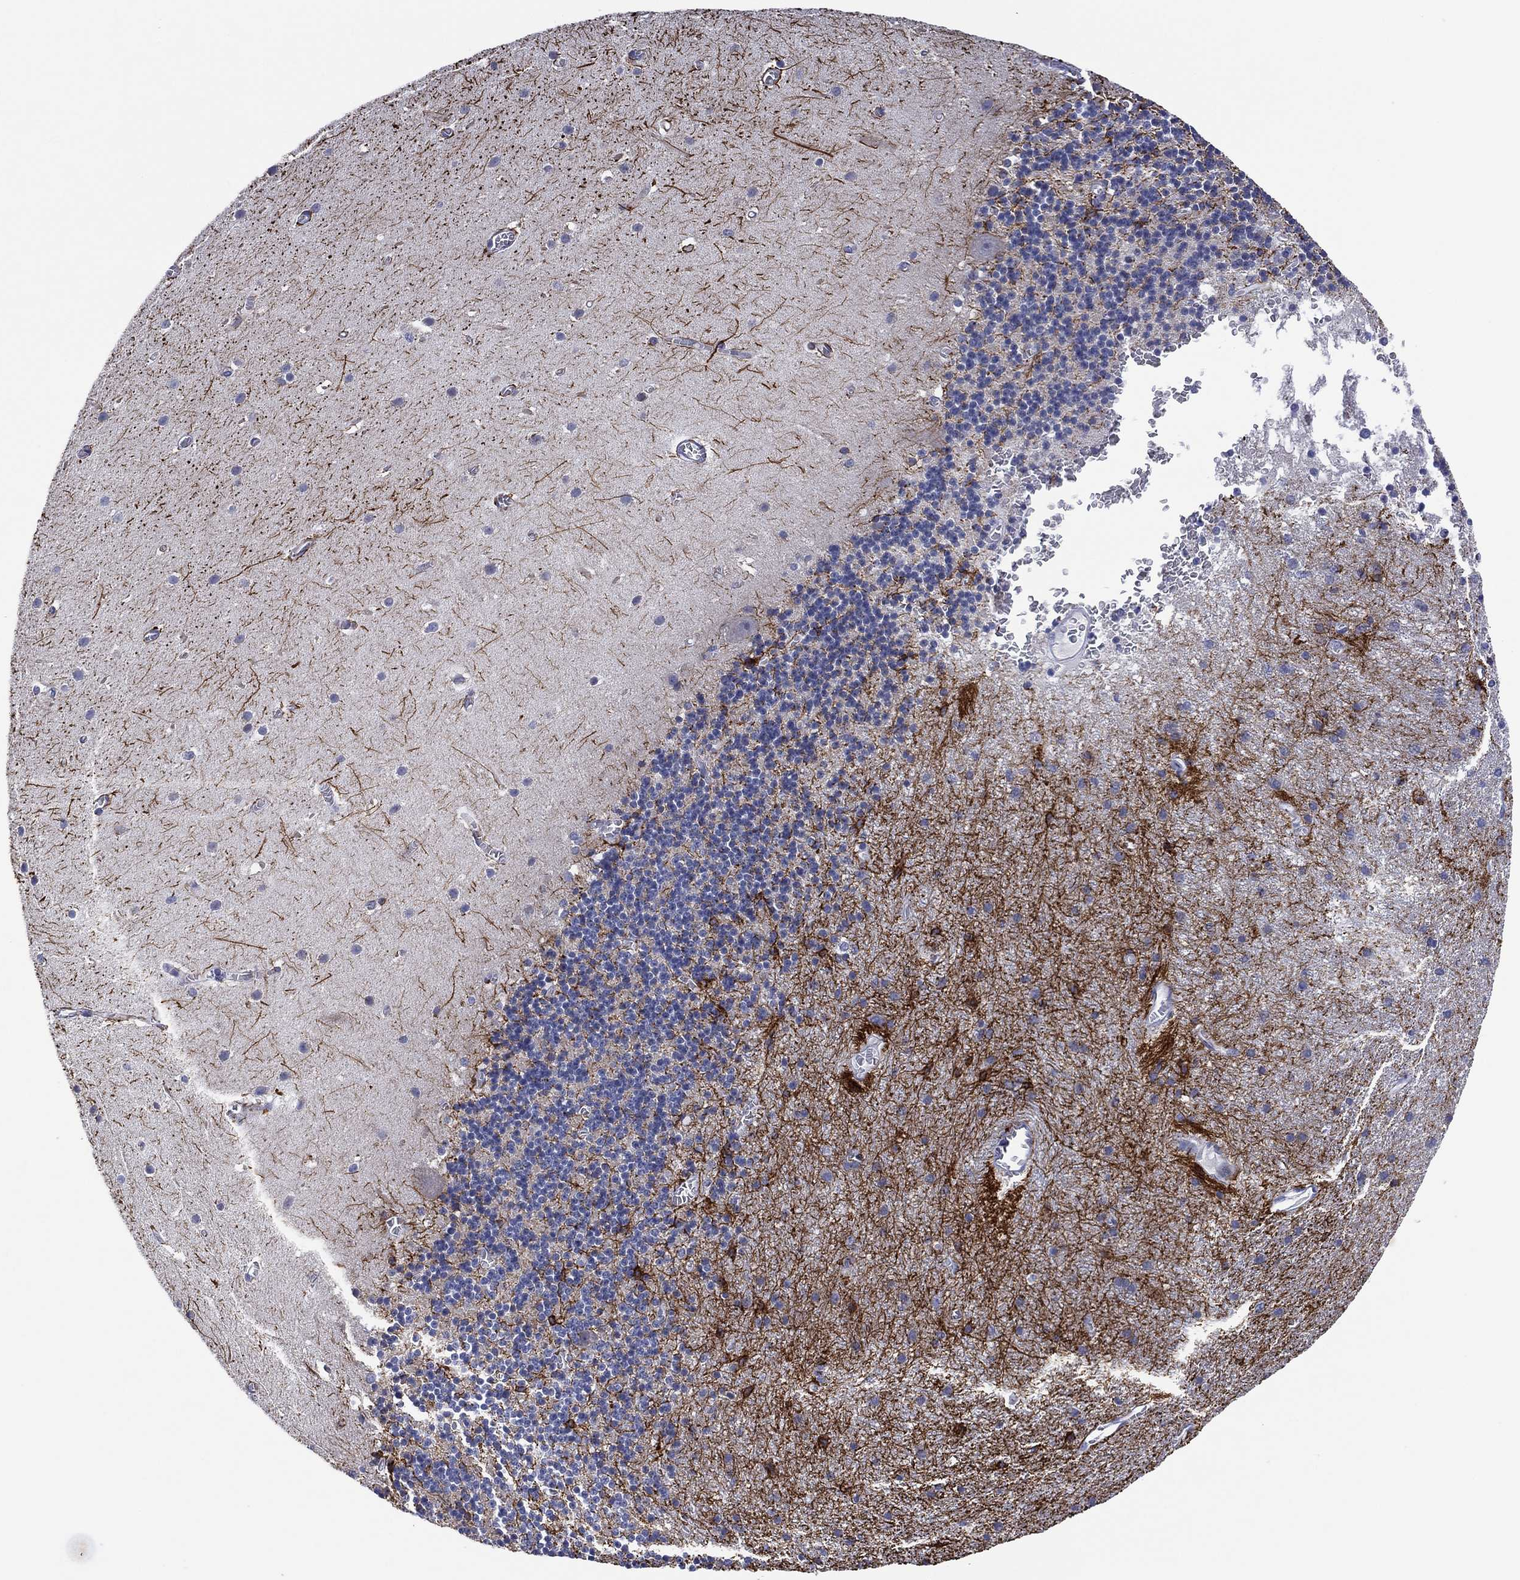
{"staining": {"intensity": "strong", "quantity": "<25%", "location": "cytoplasmic/membranous"}, "tissue": "cerebellum", "cell_type": "Cells in granular layer", "image_type": "normal", "snomed": [{"axis": "morphology", "description": "Normal tissue, NOS"}, {"axis": "topography", "description": "Cerebellum"}], "caption": "A brown stain shows strong cytoplasmic/membranous staining of a protein in cells in granular layer of normal cerebellum.", "gene": "CLIP3", "patient": {"sex": "male", "age": 70}}